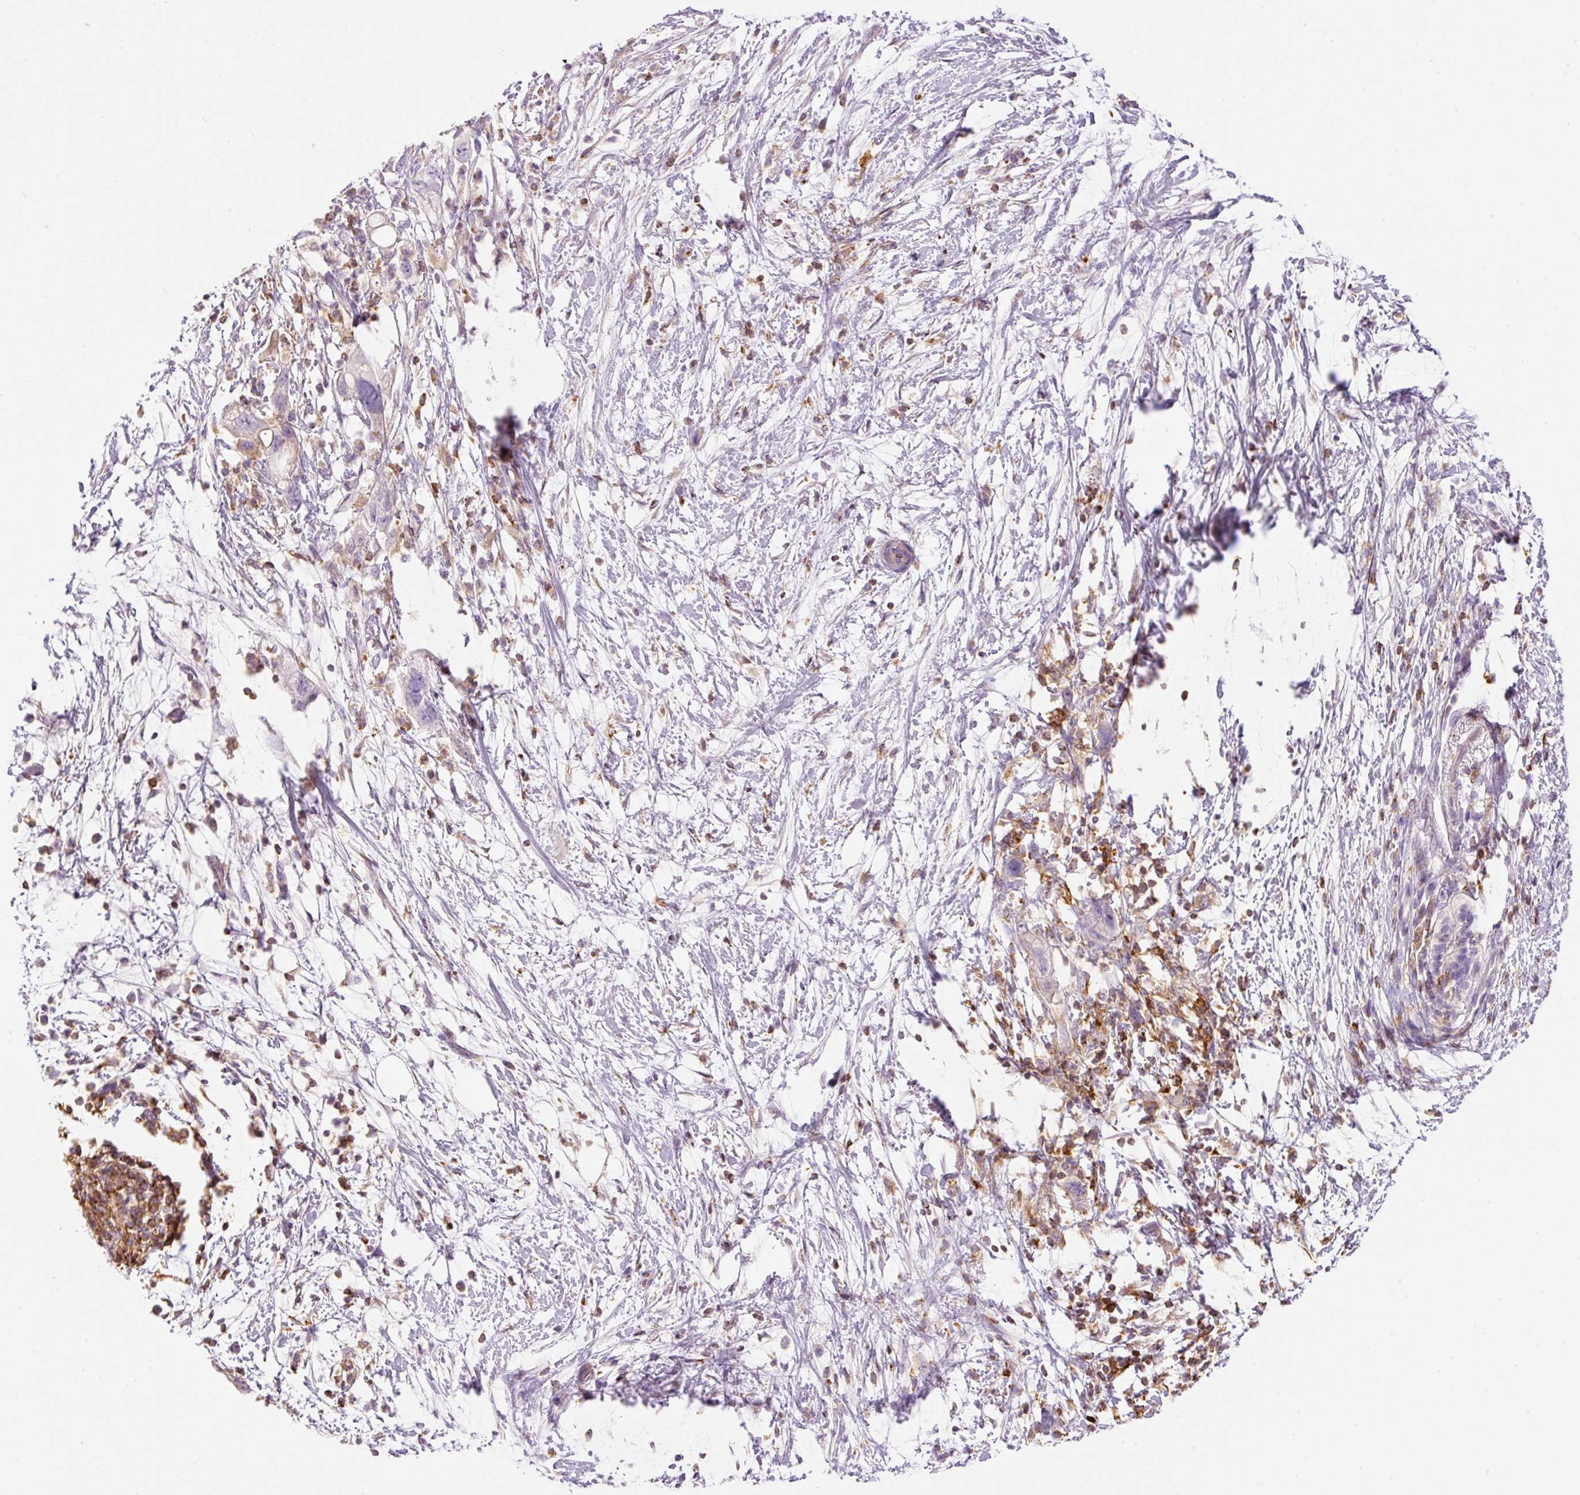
{"staining": {"intensity": "negative", "quantity": "none", "location": "none"}, "tissue": "pancreatic cancer", "cell_type": "Tumor cells", "image_type": "cancer", "snomed": [{"axis": "morphology", "description": "Adenocarcinoma, NOS"}, {"axis": "topography", "description": "Pancreas"}], "caption": "A photomicrograph of pancreatic cancer stained for a protein shows no brown staining in tumor cells.", "gene": "DOK6", "patient": {"sex": "female", "age": 72}}